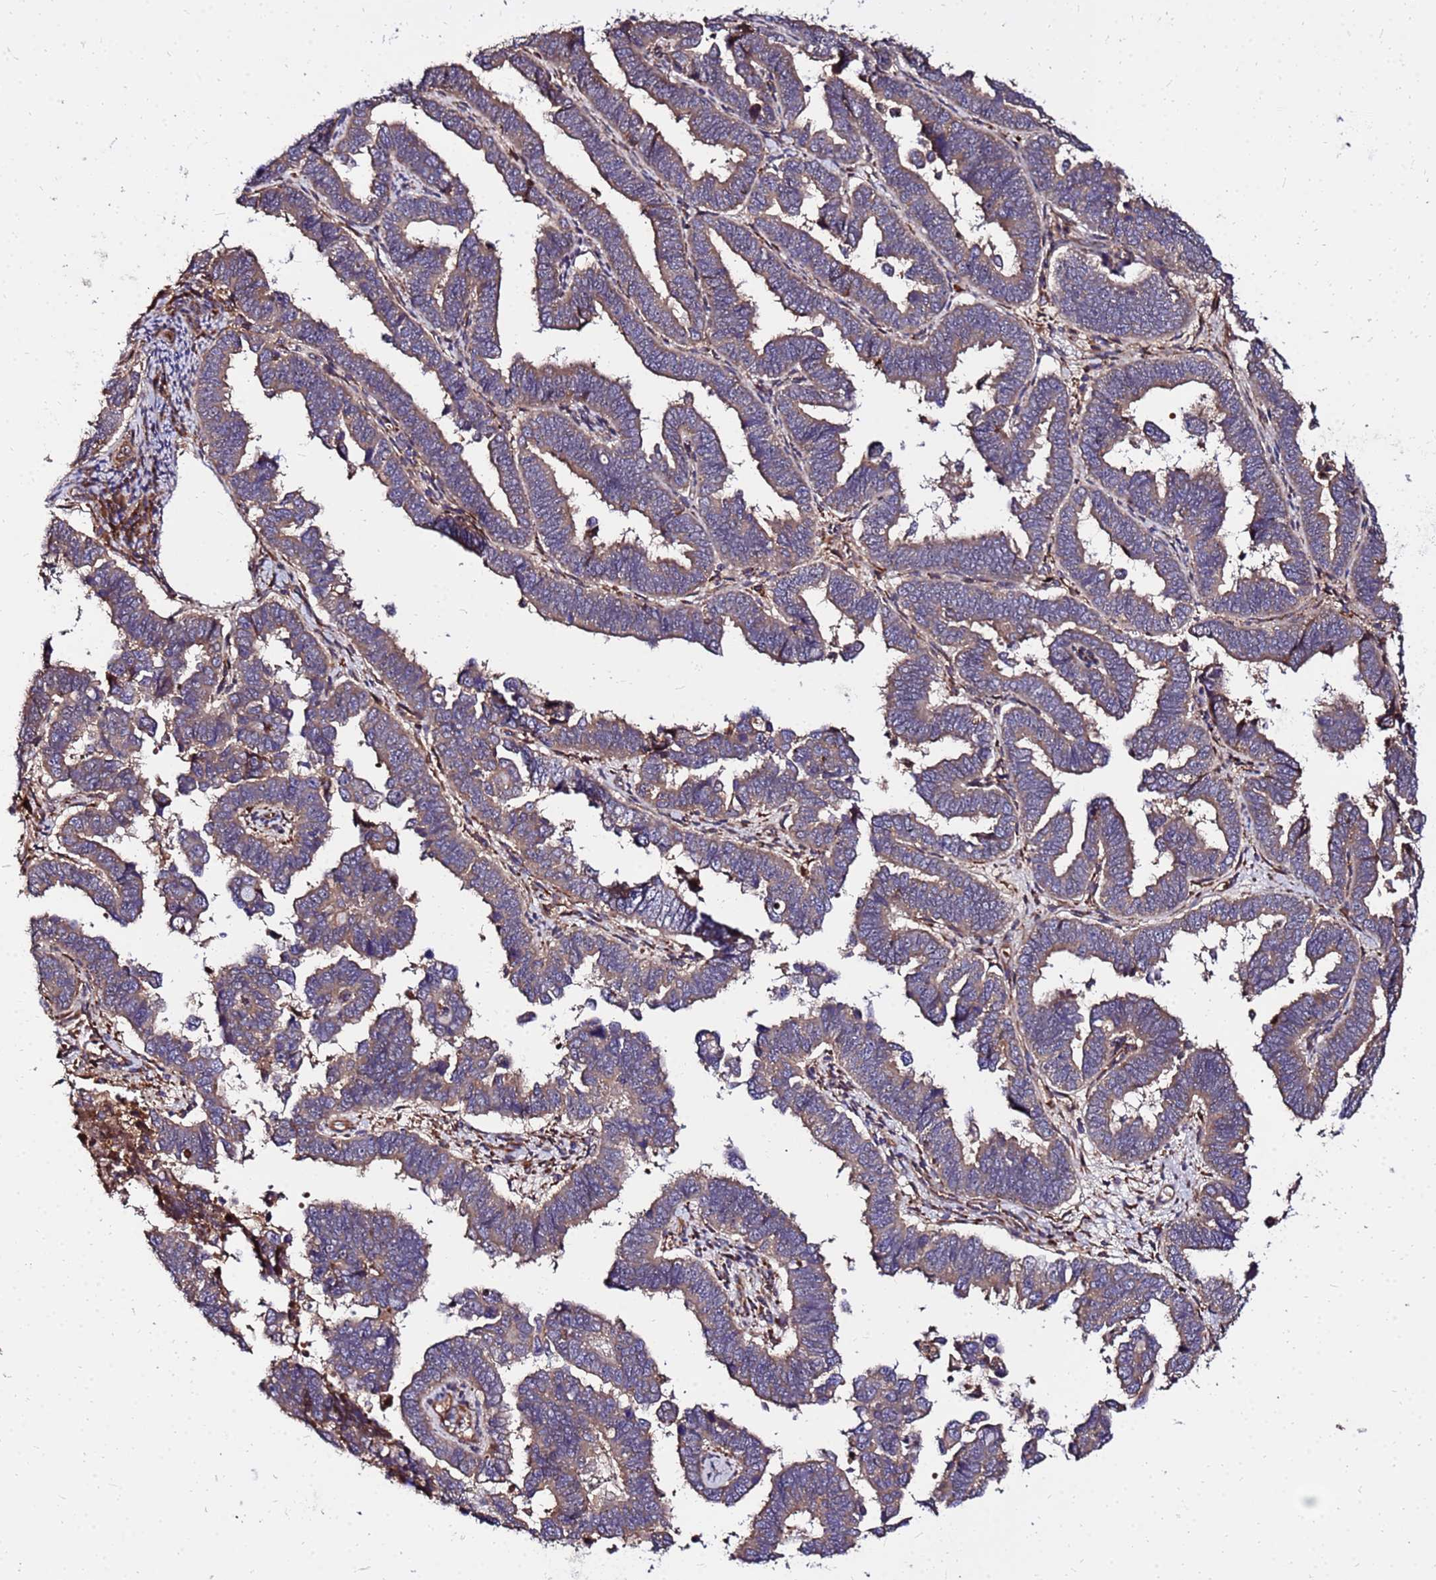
{"staining": {"intensity": "weak", "quantity": ">75%", "location": "cytoplasmic/membranous"}, "tissue": "endometrial cancer", "cell_type": "Tumor cells", "image_type": "cancer", "snomed": [{"axis": "morphology", "description": "Adenocarcinoma, NOS"}, {"axis": "topography", "description": "Endometrium"}], "caption": "Endometrial adenocarcinoma stained for a protein (brown) reveals weak cytoplasmic/membranous positive positivity in approximately >75% of tumor cells.", "gene": "WWC2", "patient": {"sex": "female", "age": 75}}